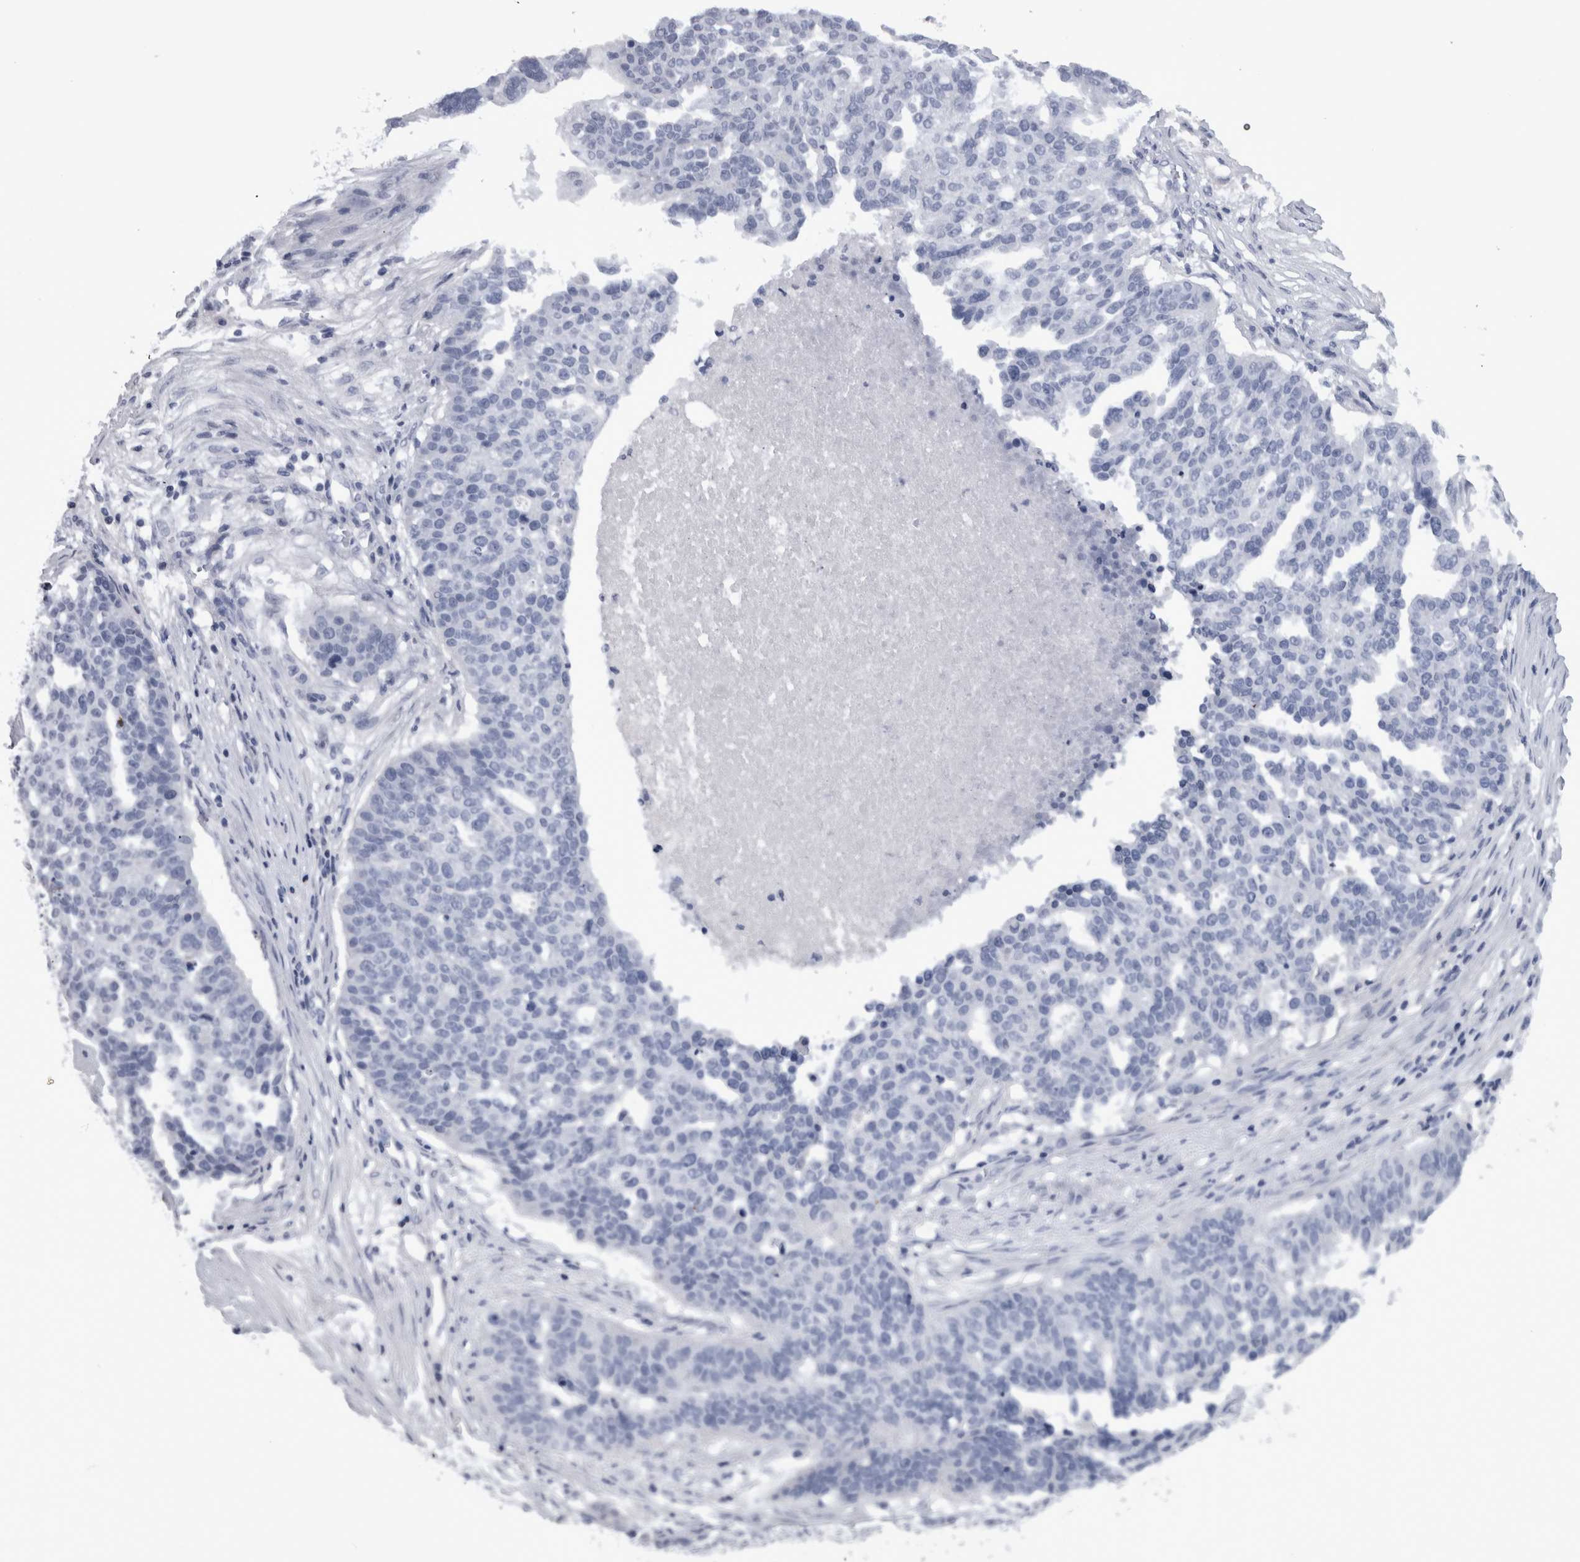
{"staining": {"intensity": "negative", "quantity": "none", "location": "none"}, "tissue": "ovarian cancer", "cell_type": "Tumor cells", "image_type": "cancer", "snomed": [{"axis": "morphology", "description": "Cystadenocarcinoma, serous, NOS"}, {"axis": "topography", "description": "Ovary"}], "caption": "Ovarian cancer (serous cystadenocarcinoma) was stained to show a protein in brown. There is no significant expression in tumor cells.", "gene": "PAX5", "patient": {"sex": "female", "age": 59}}